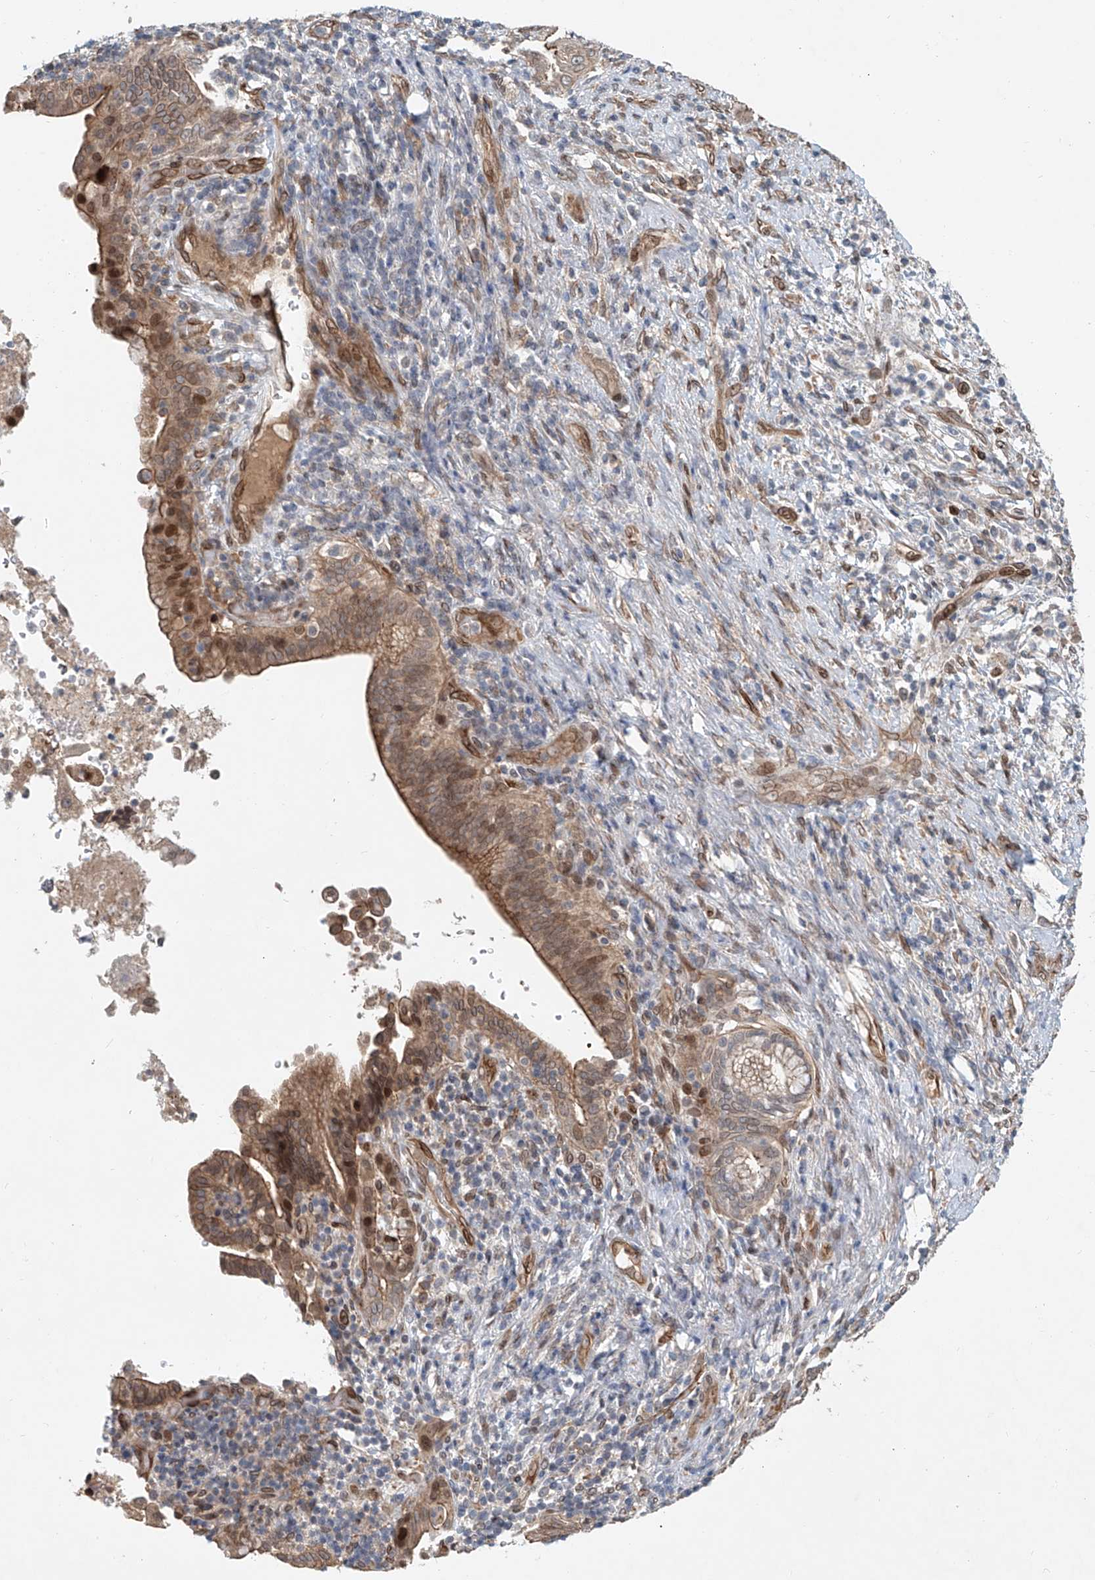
{"staining": {"intensity": "moderate", "quantity": ">75%", "location": "cytoplasmic/membranous,nuclear"}, "tissue": "liver cancer", "cell_type": "Tumor cells", "image_type": "cancer", "snomed": [{"axis": "morphology", "description": "Cholangiocarcinoma"}, {"axis": "topography", "description": "Liver"}], "caption": "Human liver cholangiocarcinoma stained with a brown dye shows moderate cytoplasmic/membranous and nuclear positive staining in approximately >75% of tumor cells.", "gene": "SASH1", "patient": {"sex": "female", "age": 54}}